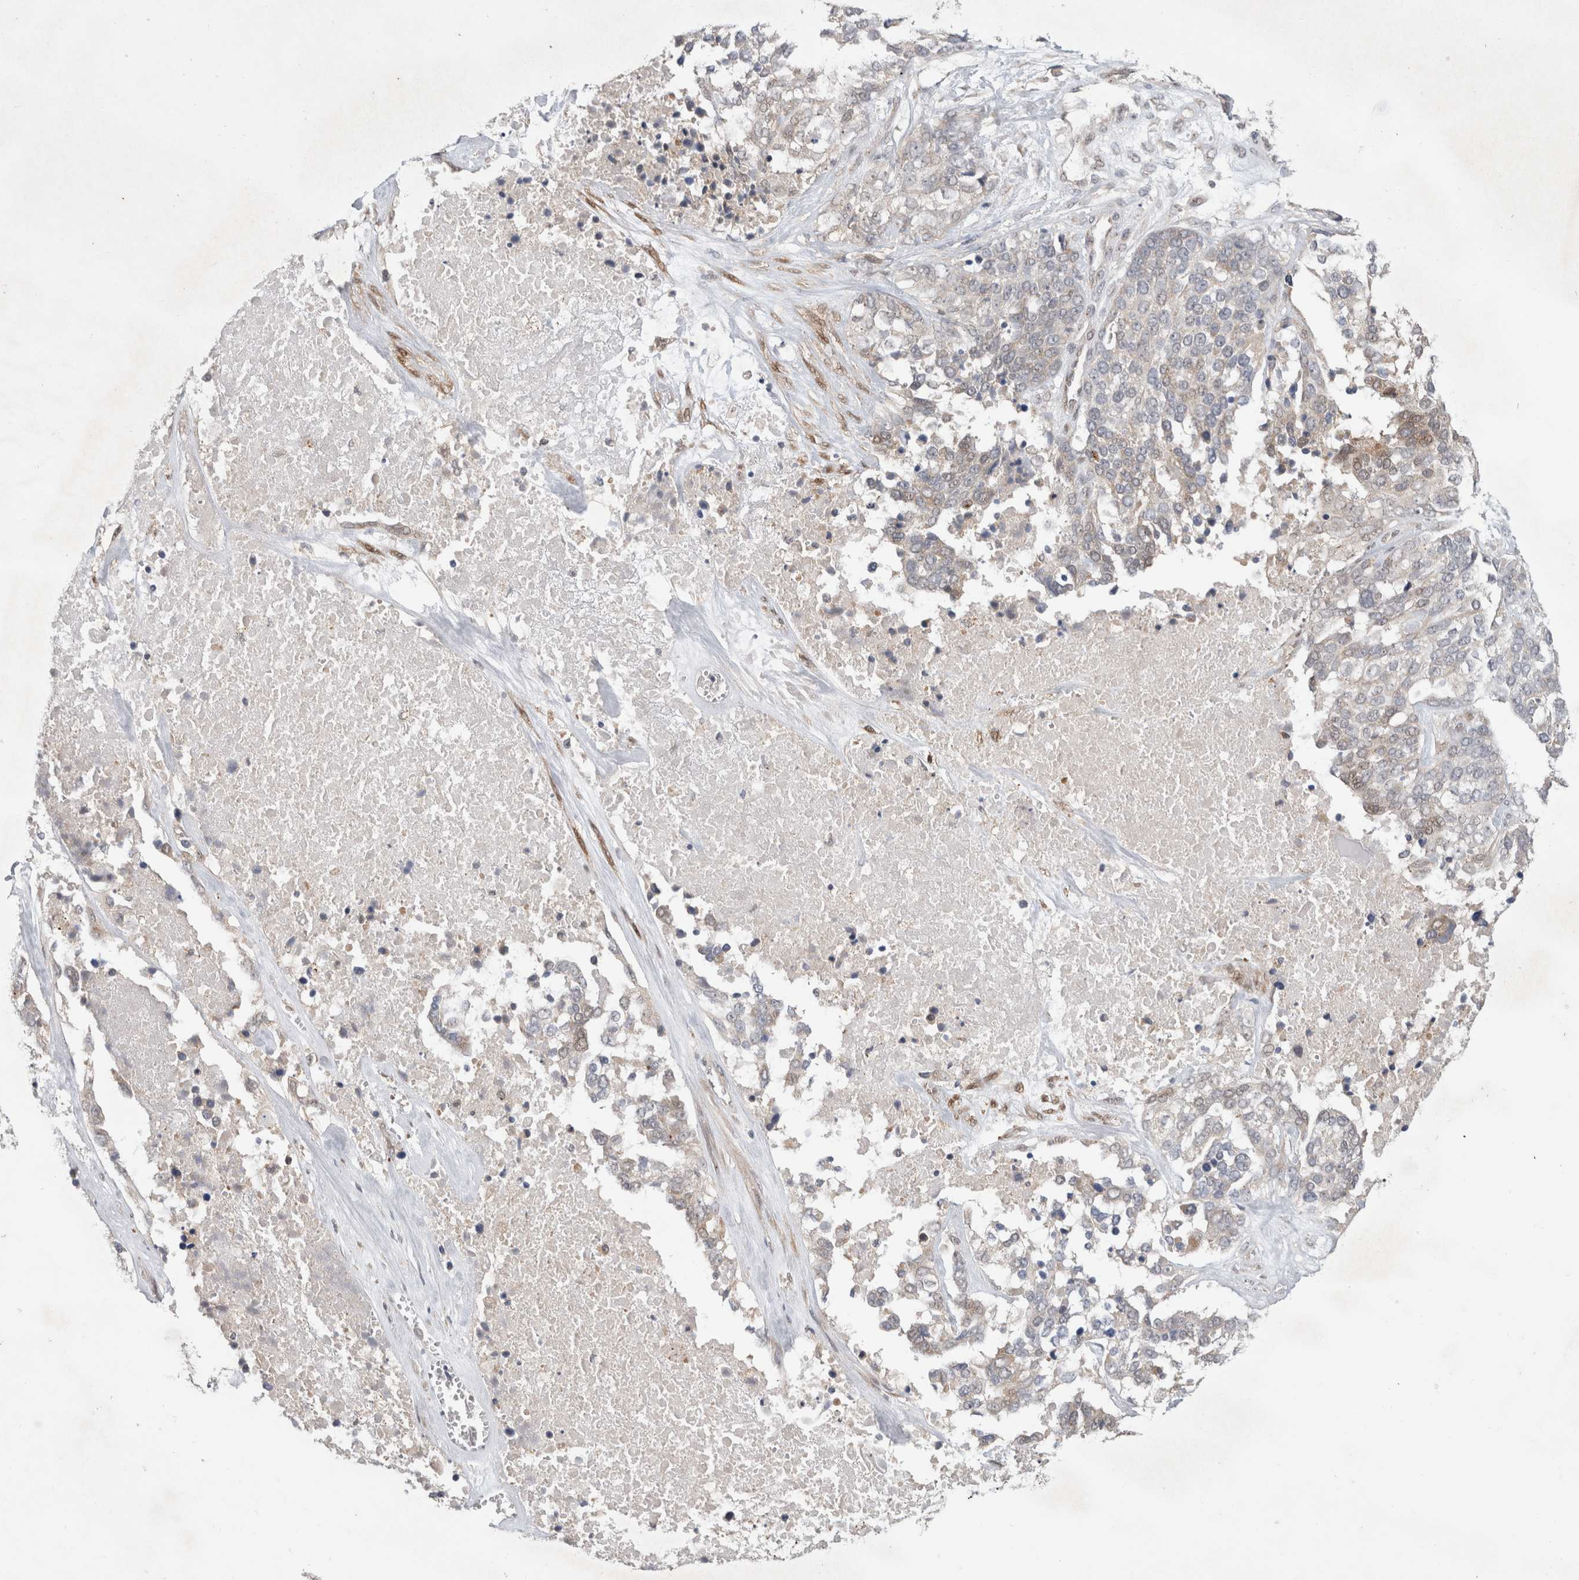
{"staining": {"intensity": "weak", "quantity": "<25%", "location": "cytoplasmic/membranous"}, "tissue": "ovarian cancer", "cell_type": "Tumor cells", "image_type": "cancer", "snomed": [{"axis": "morphology", "description": "Cystadenocarcinoma, serous, NOS"}, {"axis": "topography", "description": "Ovary"}], "caption": "Micrograph shows no protein positivity in tumor cells of serous cystadenocarcinoma (ovarian) tissue.", "gene": "SLC29A1", "patient": {"sex": "female", "age": 44}}